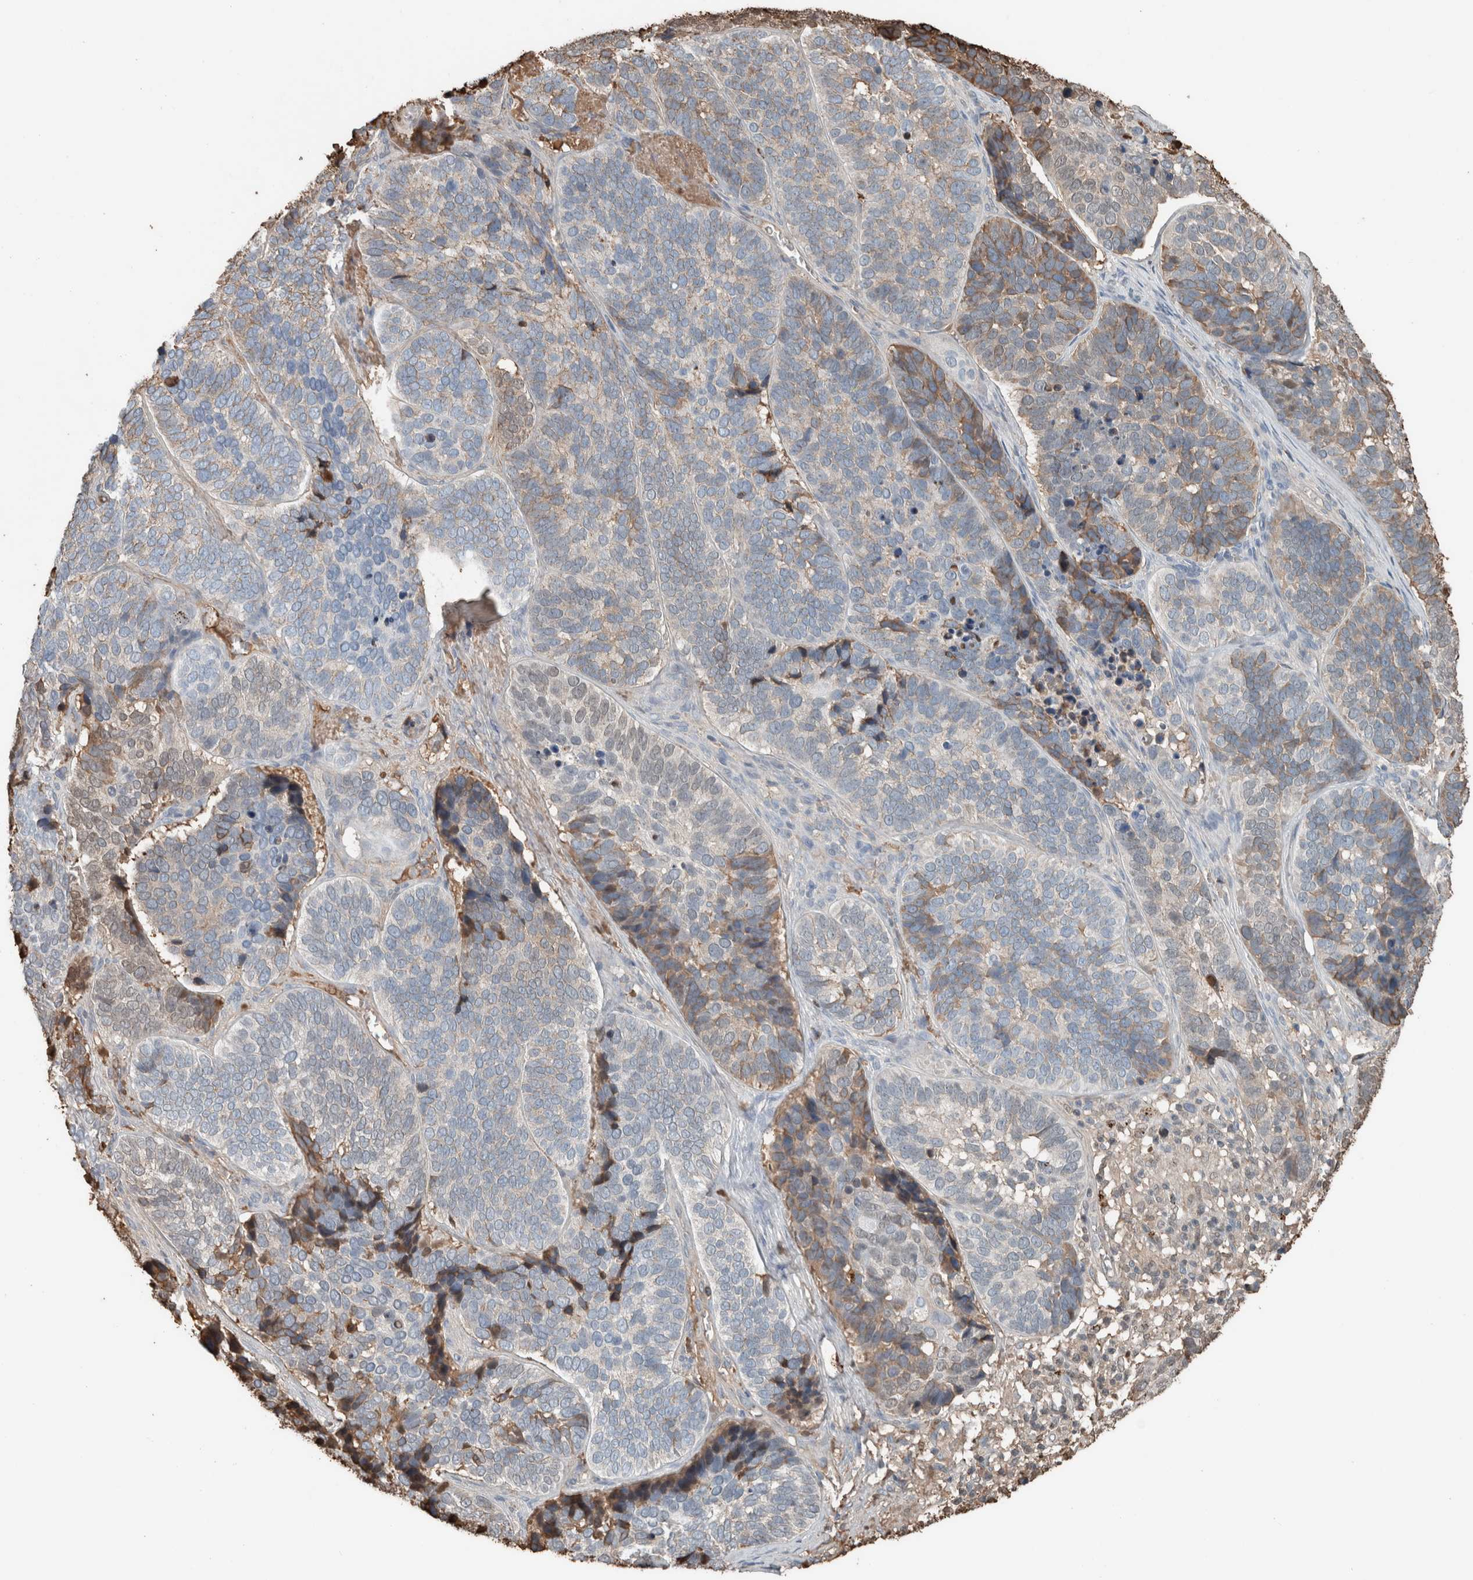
{"staining": {"intensity": "weak", "quantity": "<25%", "location": "cytoplasmic/membranous"}, "tissue": "skin cancer", "cell_type": "Tumor cells", "image_type": "cancer", "snomed": [{"axis": "morphology", "description": "Basal cell carcinoma"}, {"axis": "topography", "description": "Skin"}], "caption": "IHC histopathology image of neoplastic tissue: basal cell carcinoma (skin) stained with DAB (3,3'-diaminobenzidine) shows no significant protein expression in tumor cells.", "gene": "USP34", "patient": {"sex": "male", "age": 62}}